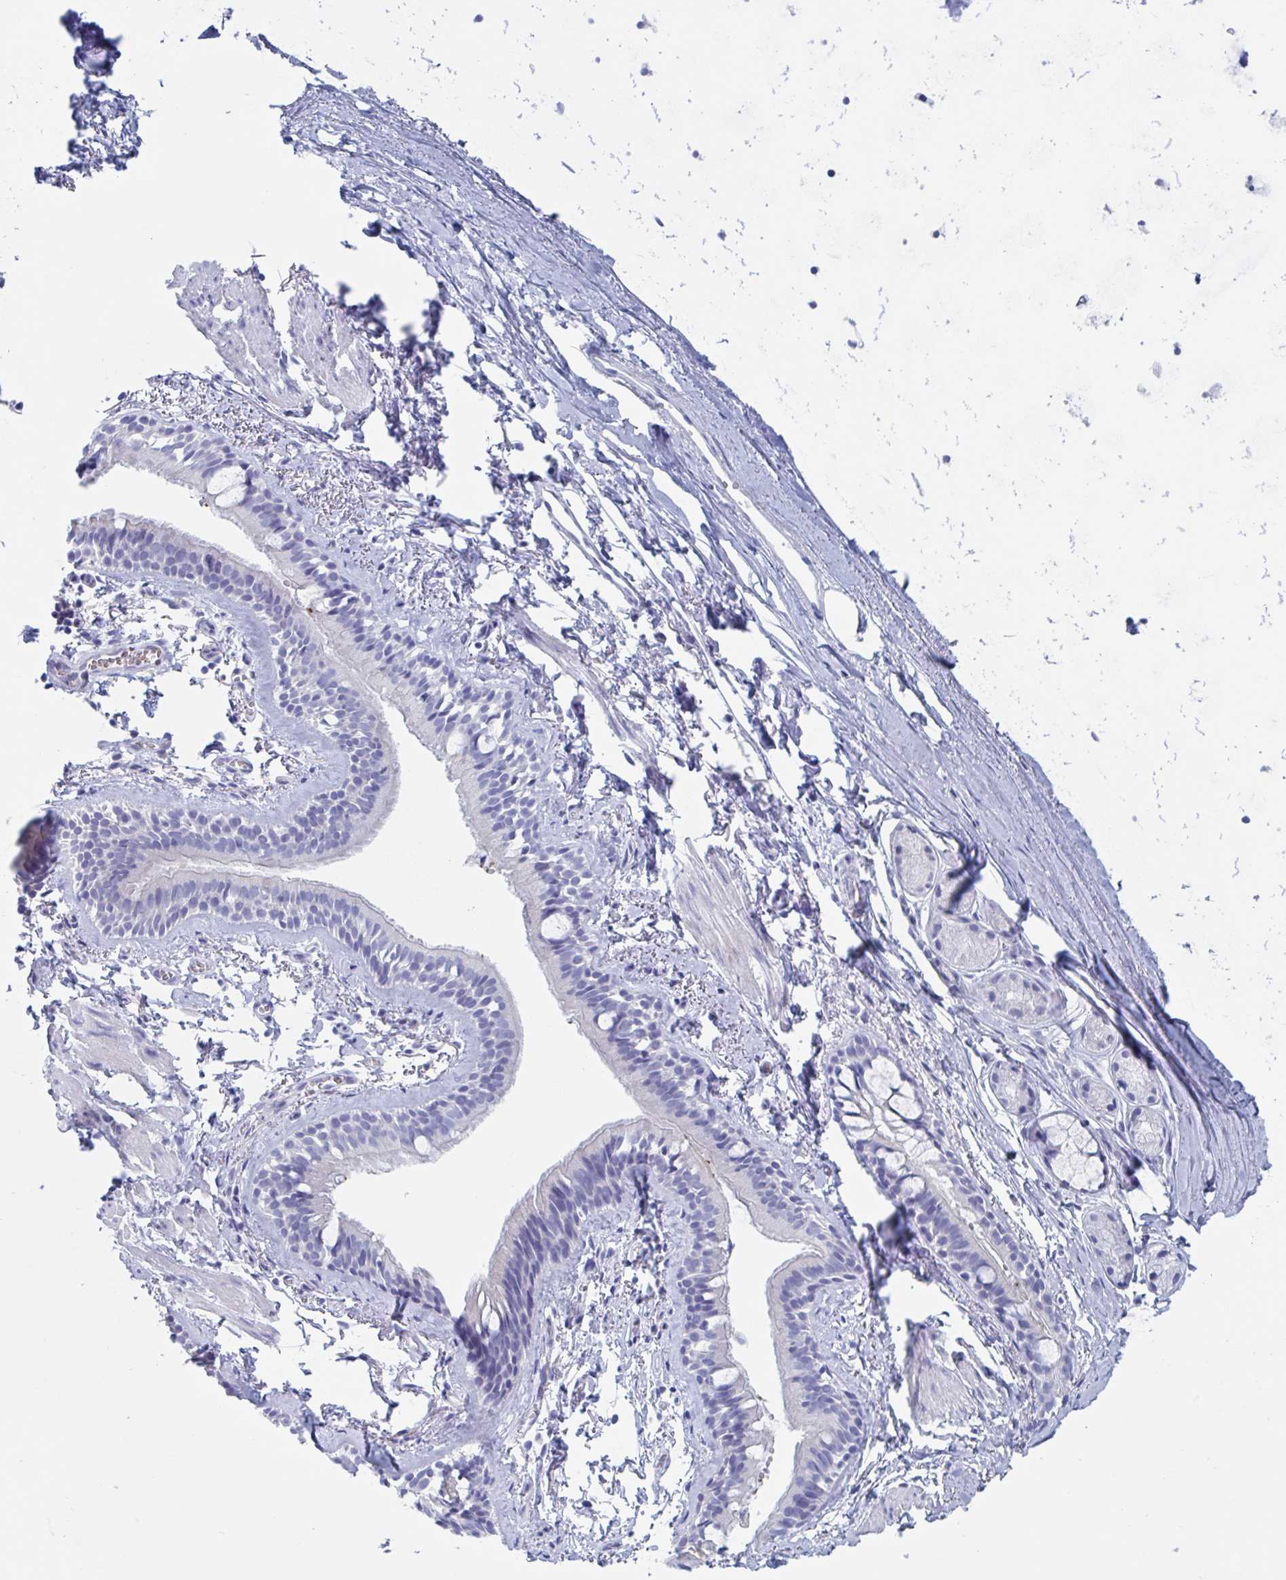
{"staining": {"intensity": "negative", "quantity": "none", "location": "none"}, "tissue": "bronchus", "cell_type": "Respiratory epithelial cells", "image_type": "normal", "snomed": [{"axis": "morphology", "description": "Normal tissue, NOS"}, {"axis": "topography", "description": "Cartilage tissue"}, {"axis": "topography", "description": "Bronchus"}, {"axis": "topography", "description": "Peripheral nerve tissue"}], "caption": "IHC of benign human bronchus displays no positivity in respiratory epithelial cells. The staining was performed using DAB (3,3'-diaminobenzidine) to visualize the protein expression in brown, while the nuclei were stained in blue with hematoxylin (Magnification: 20x).", "gene": "DPEP3", "patient": {"sex": "female", "age": 59}}